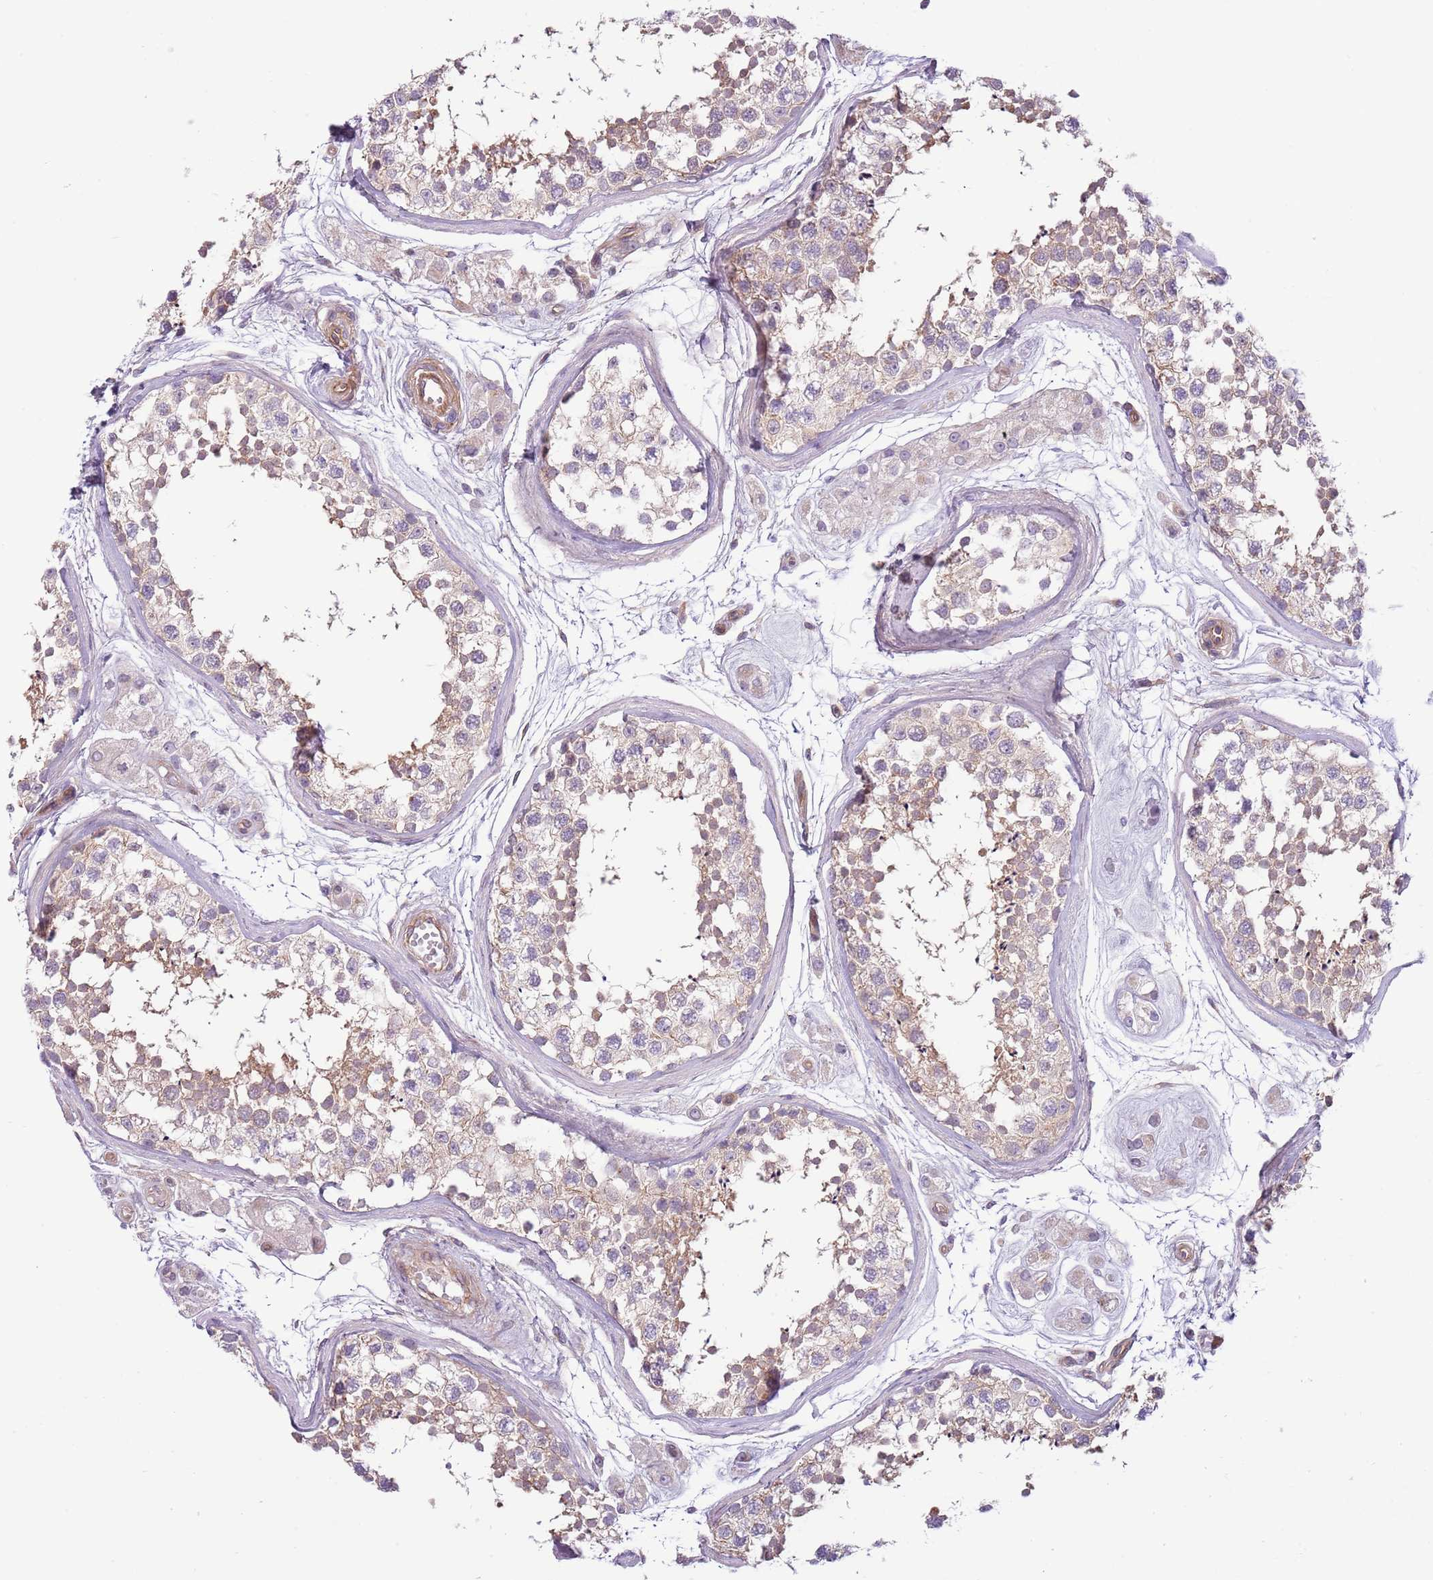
{"staining": {"intensity": "weak", "quantity": "25%-75%", "location": "cytoplasmic/membranous"}, "tissue": "testis", "cell_type": "Cells in seminiferous ducts", "image_type": "normal", "snomed": [{"axis": "morphology", "description": "Normal tissue, NOS"}, {"axis": "topography", "description": "Testis"}], "caption": "The immunohistochemical stain labels weak cytoplasmic/membranous expression in cells in seminiferous ducts of unremarkable testis. (DAB IHC, brown staining for protein, blue staining for nuclei).", "gene": "MRO", "patient": {"sex": "male", "age": 56}}